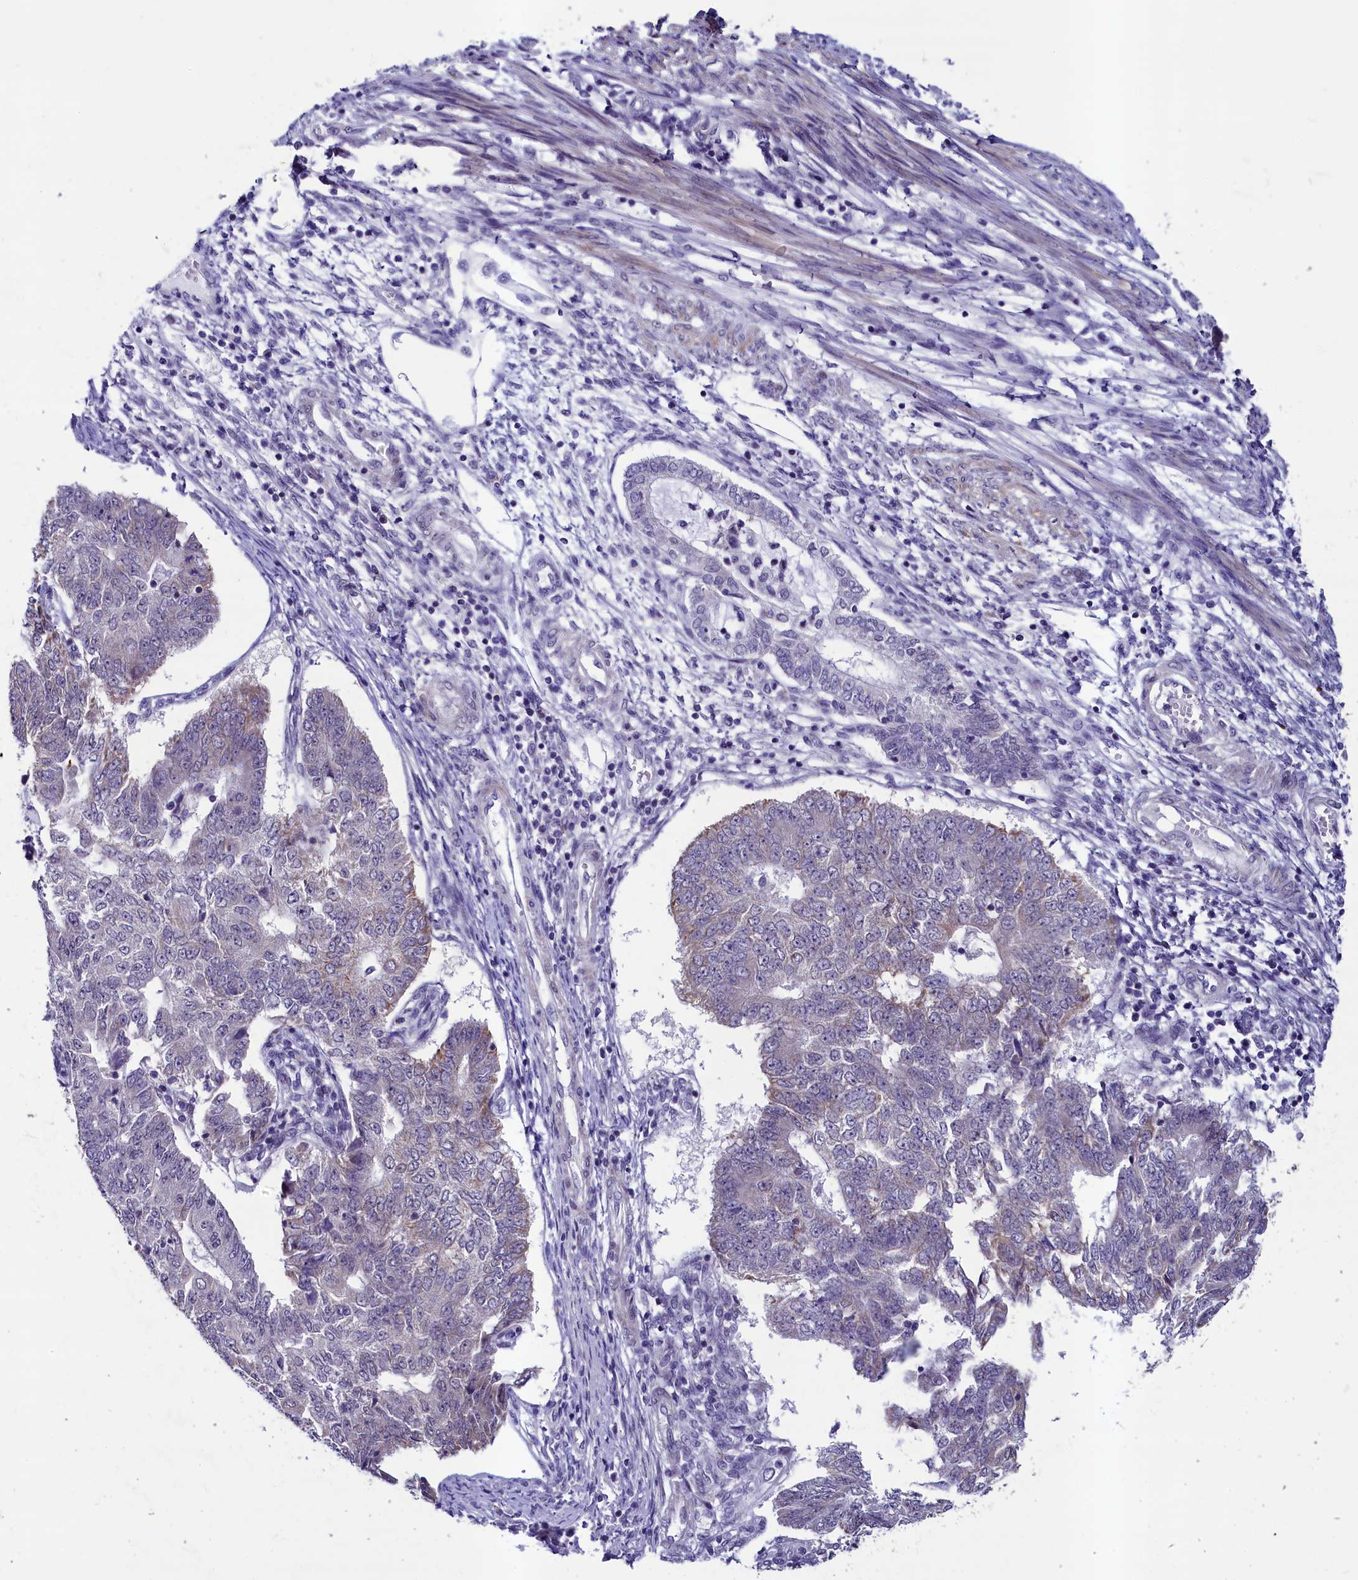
{"staining": {"intensity": "negative", "quantity": "none", "location": "none"}, "tissue": "endometrial cancer", "cell_type": "Tumor cells", "image_type": "cancer", "snomed": [{"axis": "morphology", "description": "Adenocarcinoma, NOS"}, {"axis": "topography", "description": "Endometrium"}], "caption": "Adenocarcinoma (endometrial) stained for a protein using IHC reveals no positivity tumor cells.", "gene": "SCD5", "patient": {"sex": "female", "age": 32}}